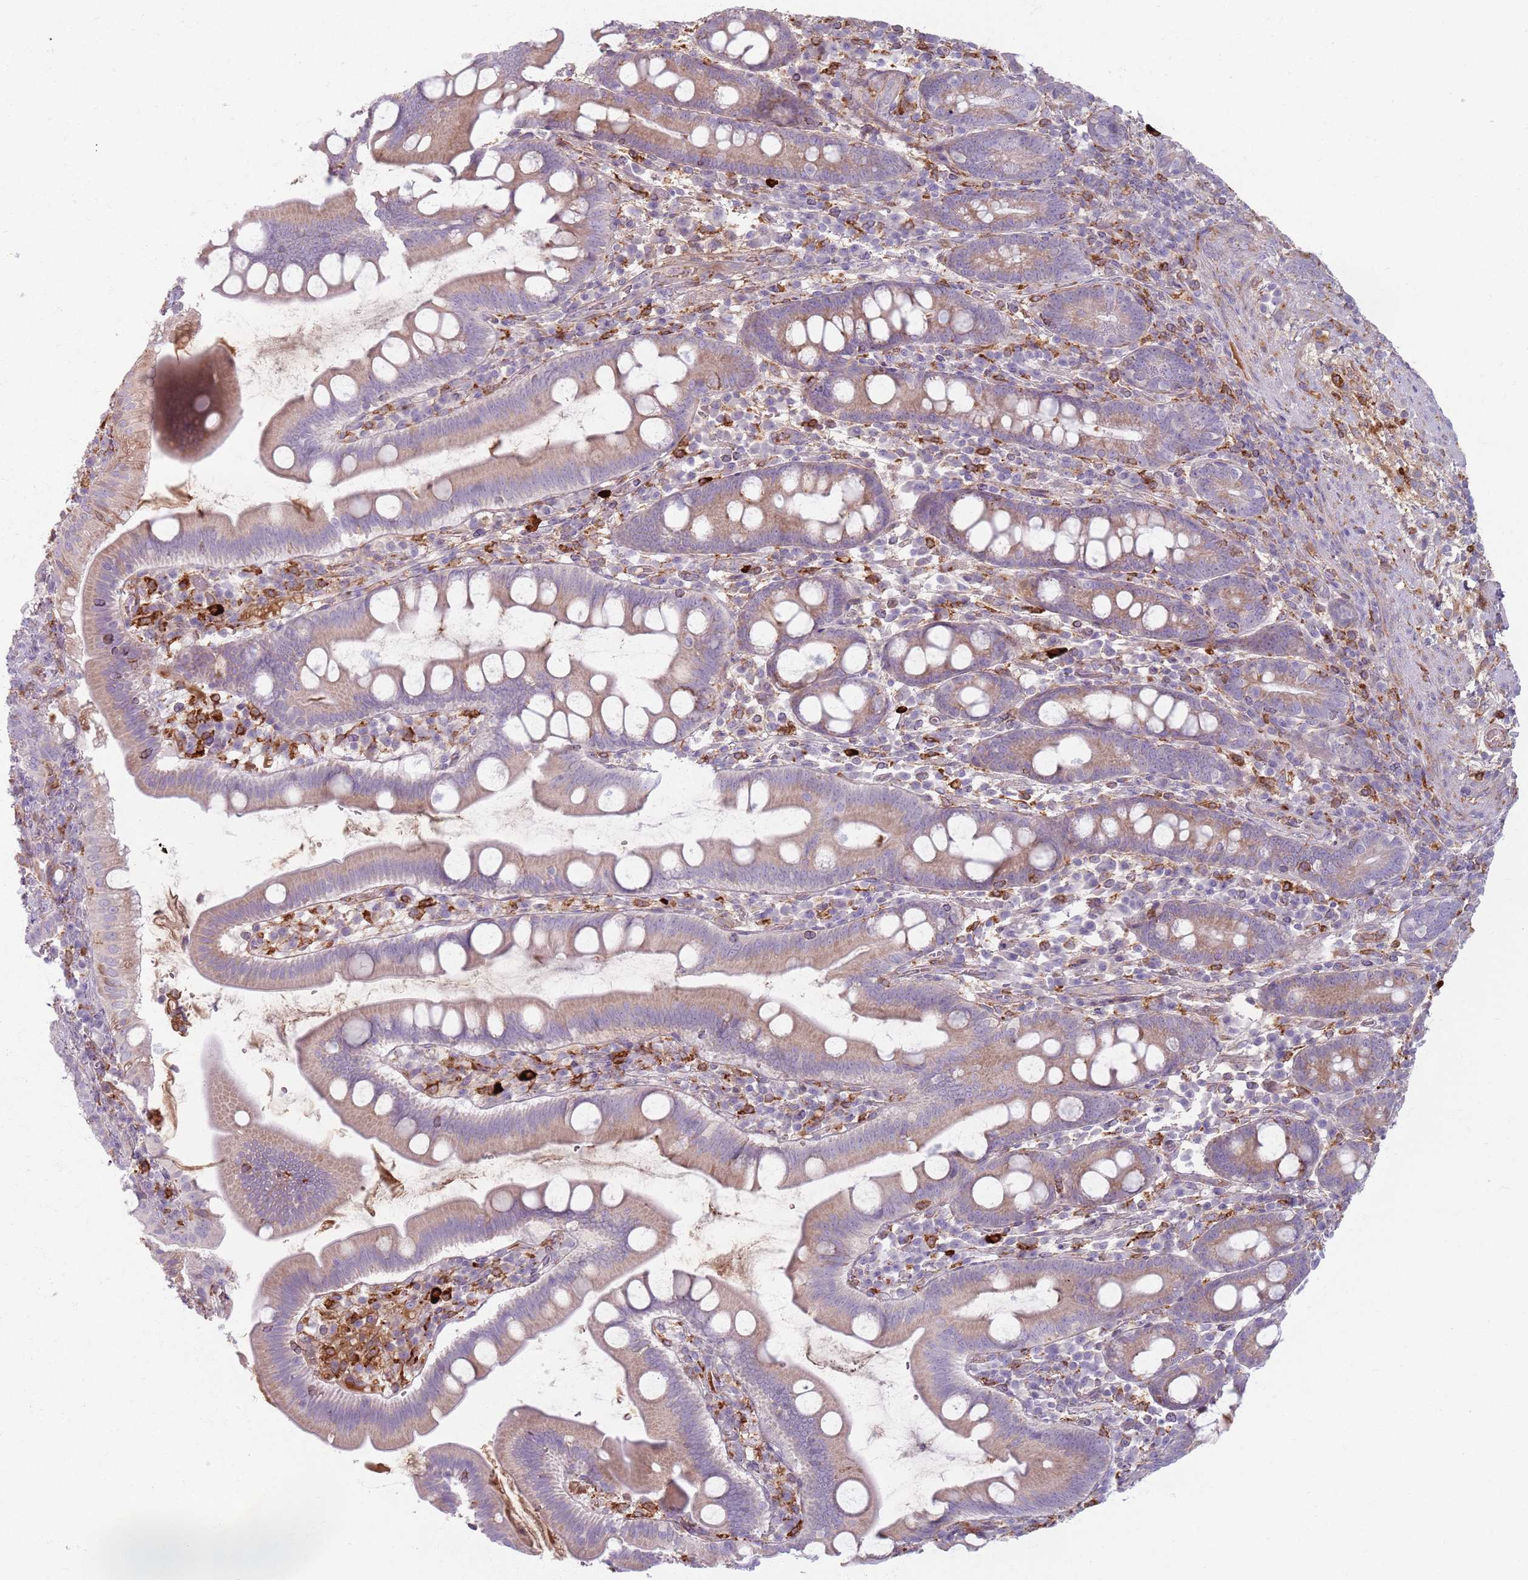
{"staining": {"intensity": "weak", "quantity": "25%-75%", "location": "cytoplasmic/membranous"}, "tissue": "pancreatic cancer", "cell_type": "Tumor cells", "image_type": "cancer", "snomed": [{"axis": "morphology", "description": "Adenocarcinoma, NOS"}, {"axis": "topography", "description": "Pancreas"}], "caption": "Human pancreatic cancer (adenocarcinoma) stained for a protein (brown) shows weak cytoplasmic/membranous positive expression in about 25%-75% of tumor cells.", "gene": "COLGALT1", "patient": {"sex": "male", "age": 68}}